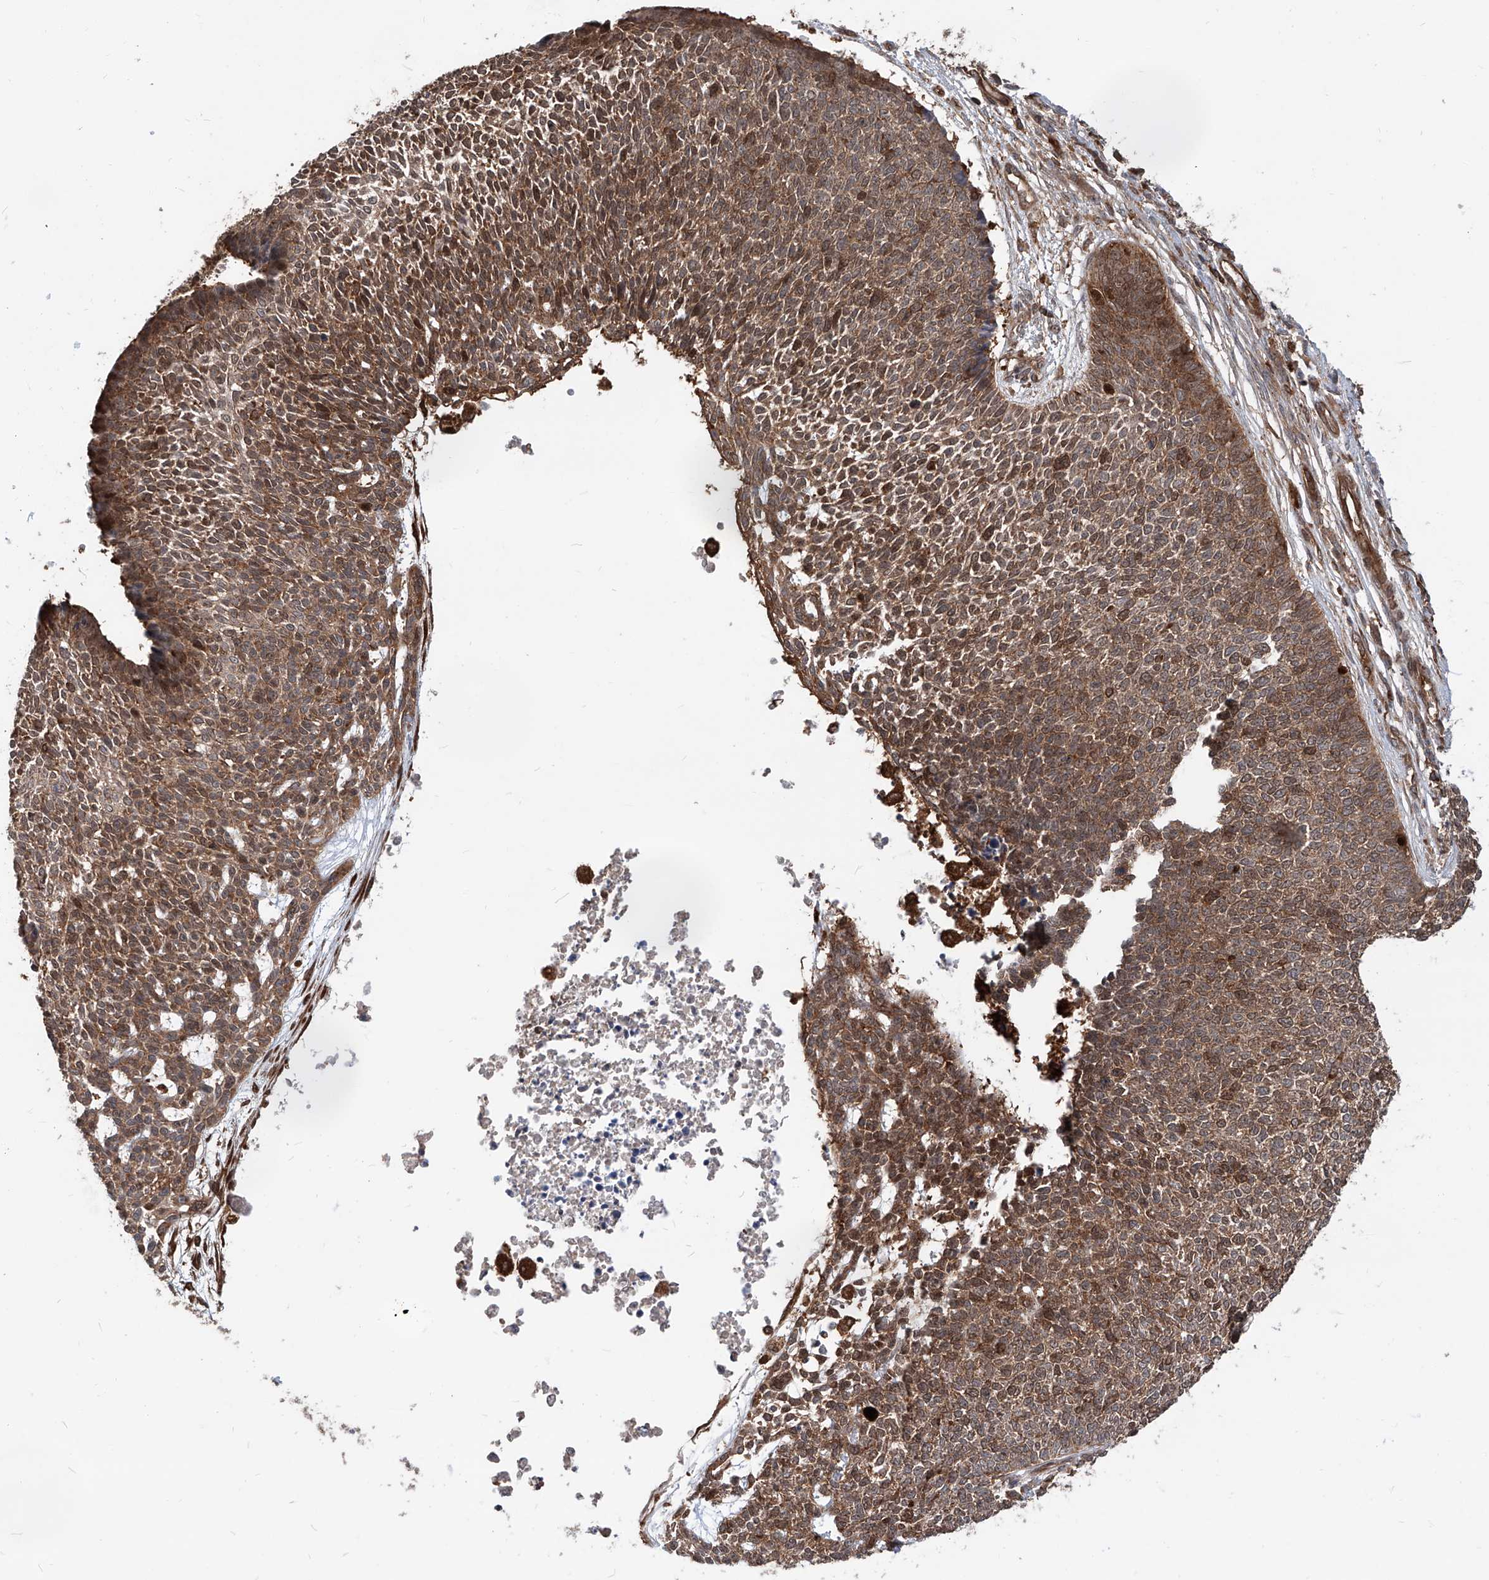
{"staining": {"intensity": "moderate", "quantity": ">75%", "location": "cytoplasmic/membranous"}, "tissue": "skin cancer", "cell_type": "Tumor cells", "image_type": "cancer", "snomed": [{"axis": "morphology", "description": "Basal cell carcinoma"}, {"axis": "topography", "description": "Skin"}], "caption": "There is medium levels of moderate cytoplasmic/membranous positivity in tumor cells of skin cancer, as demonstrated by immunohistochemical staining (brown color).", "gene": "MAGED2", "patient": {"sex": "female", "age": 84}}